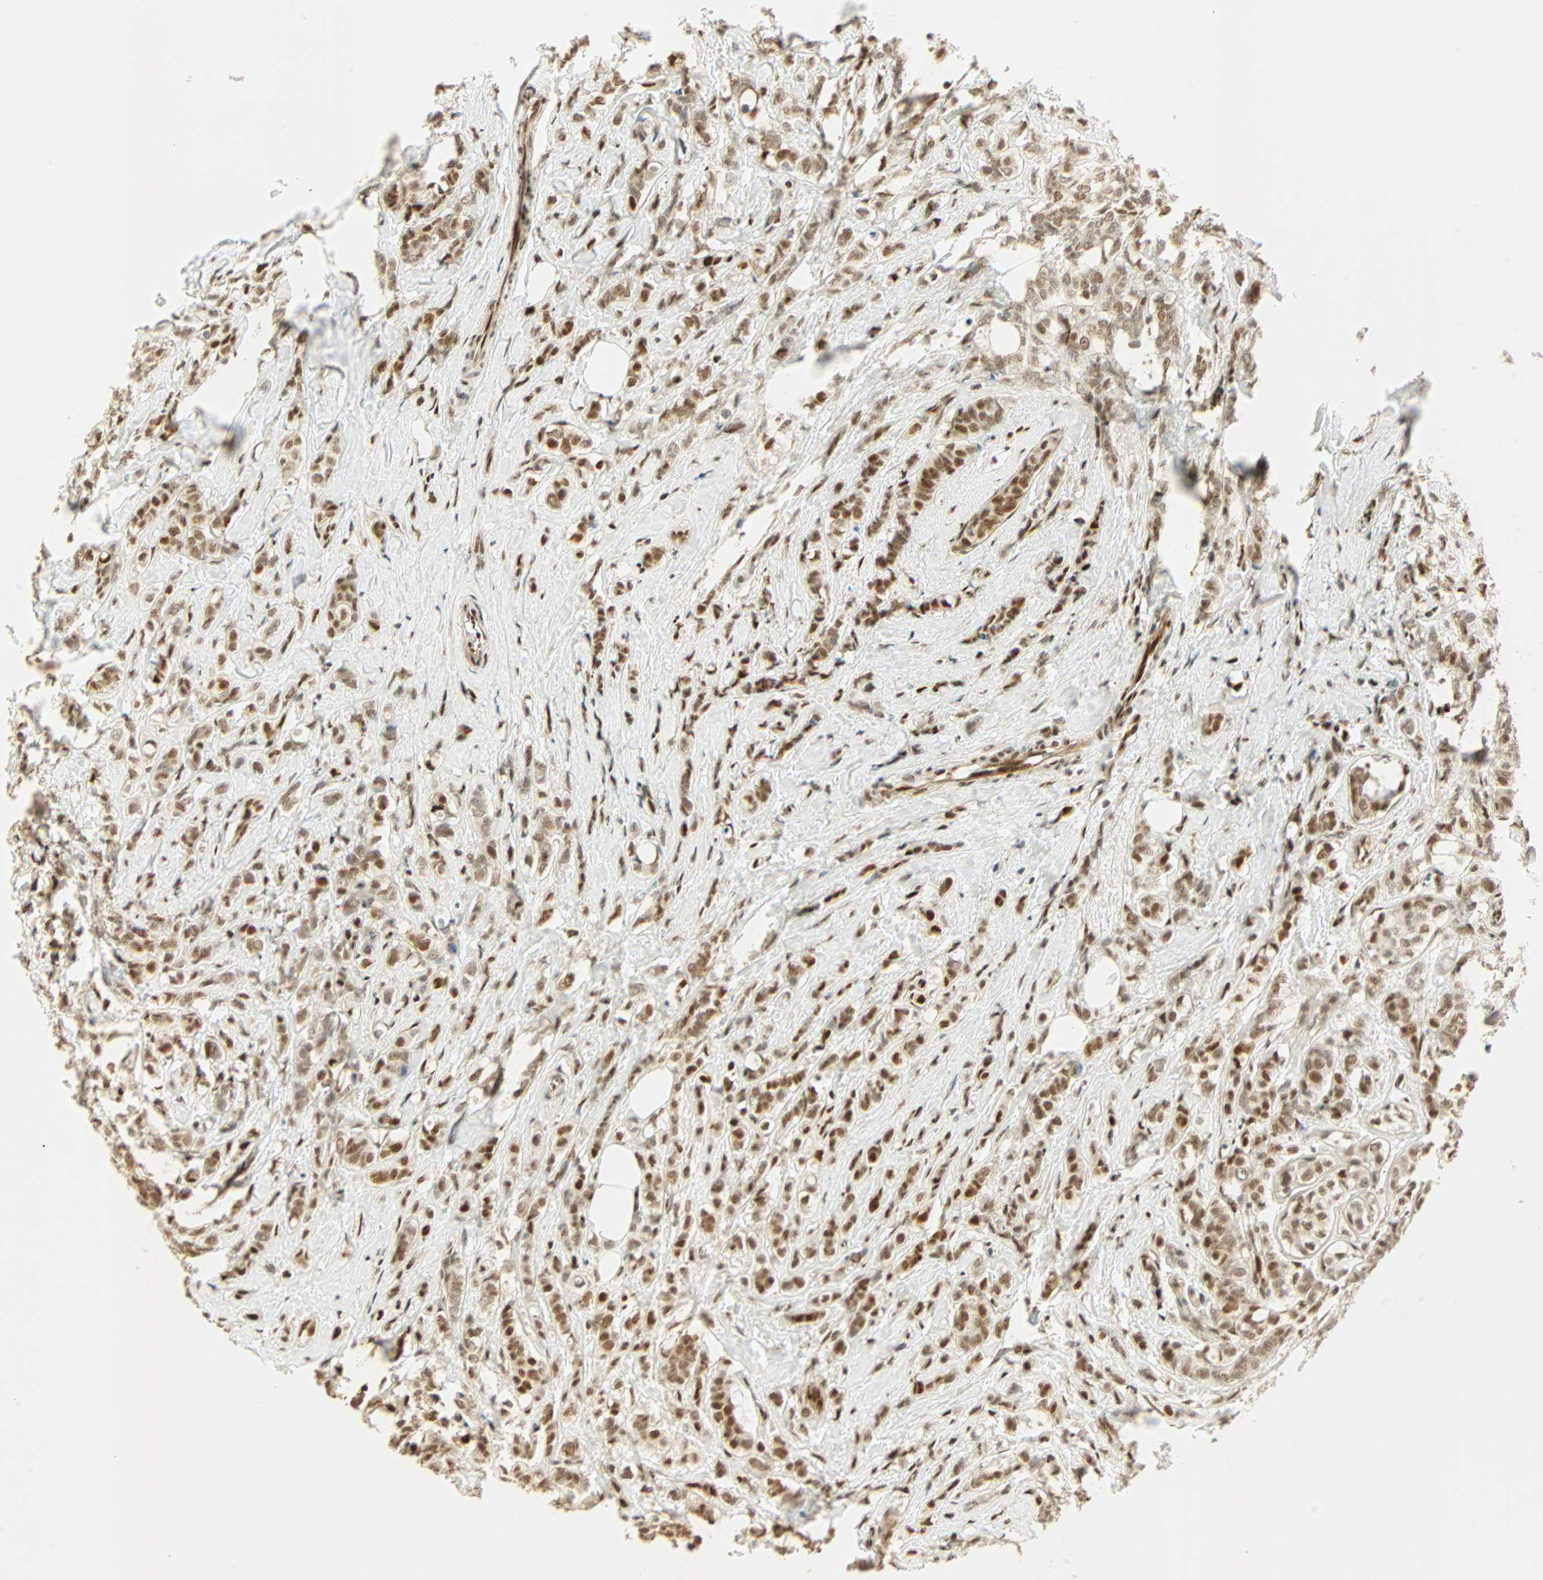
{"staining": {"intensity": "strong", "quantity": ">75%", "location": "cytoplasmic/membranous,nuclear"}, "tissue": "breast cancer", "cell_type": "Tumor cells", "image_type": "cancer", "snomed": [{"axis": "morphology", "description": "Lobular carcinoma"}, {"axis": "topography", "description": "Breast"}], "caption": "Breast cancer stained with DAB IHC exhibits high levels of strong cytoplasmic/membranous and nuclear positivity in about >75% of tumor cells.", "gene": "PNPLA6", "patient": {"sex": "female", "age": 60}}